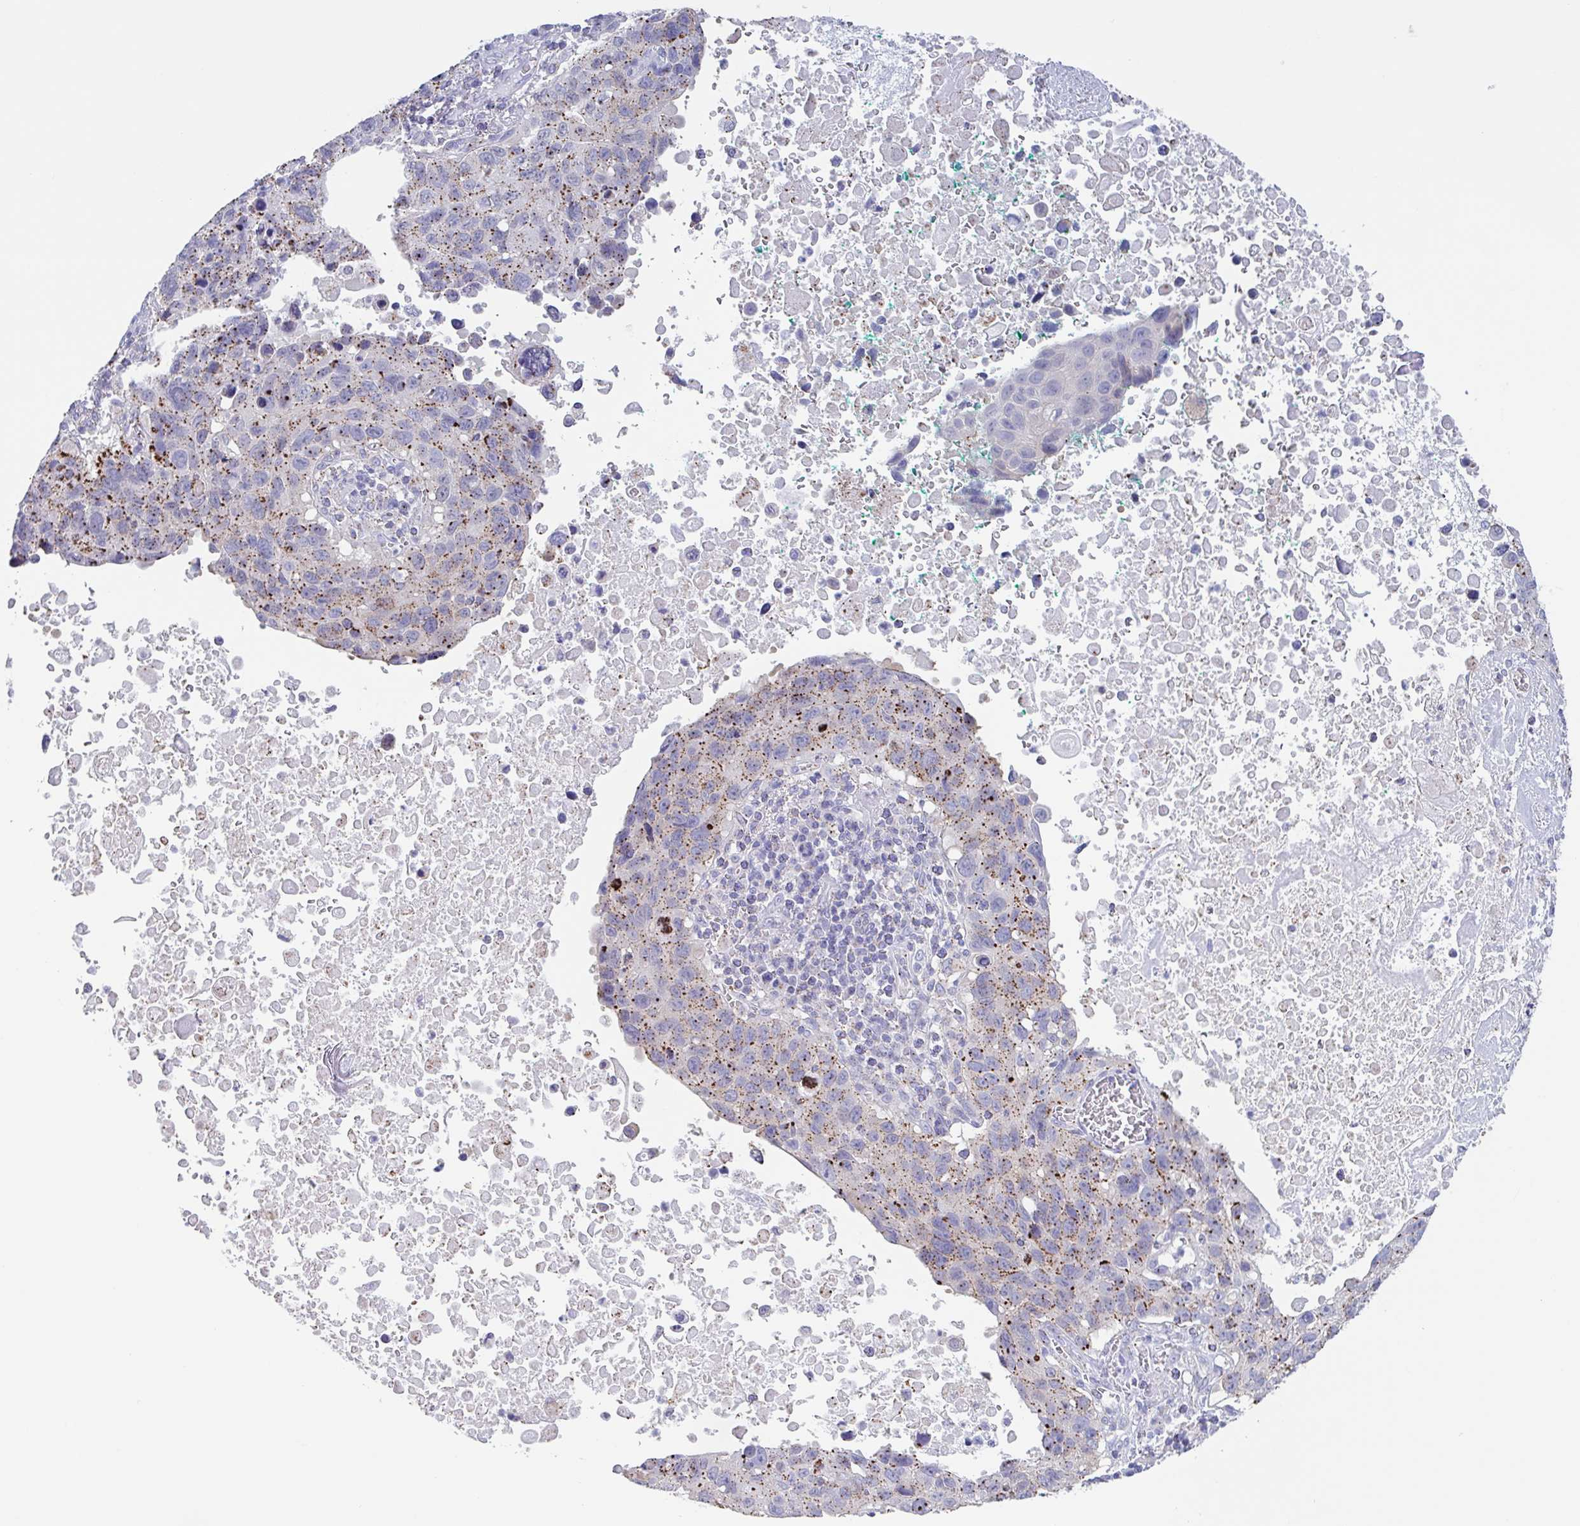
{"staining": {"intensity": "moderate", "quantity": ">75%", "location": "cytoplasmic/membranous"}, "tissue": "lung cancer", "cell_type": "Tumor cells", "image_type": "cancer", "snomed": [{"axis": "morphology", "description": "Squamous cell carcinoma, NOS"}, {"axis": "topography", "description": "Lung"}], "caption": "A photomicrograph showing moderate cytoplasmic/membranous staining in about >75% of tumor cells in lung squamous cell carcinoma, as visualized by brown immunohistochemical staining.", "gene": "CHMP5", "patient": {"sex": "male", "age": 66}}